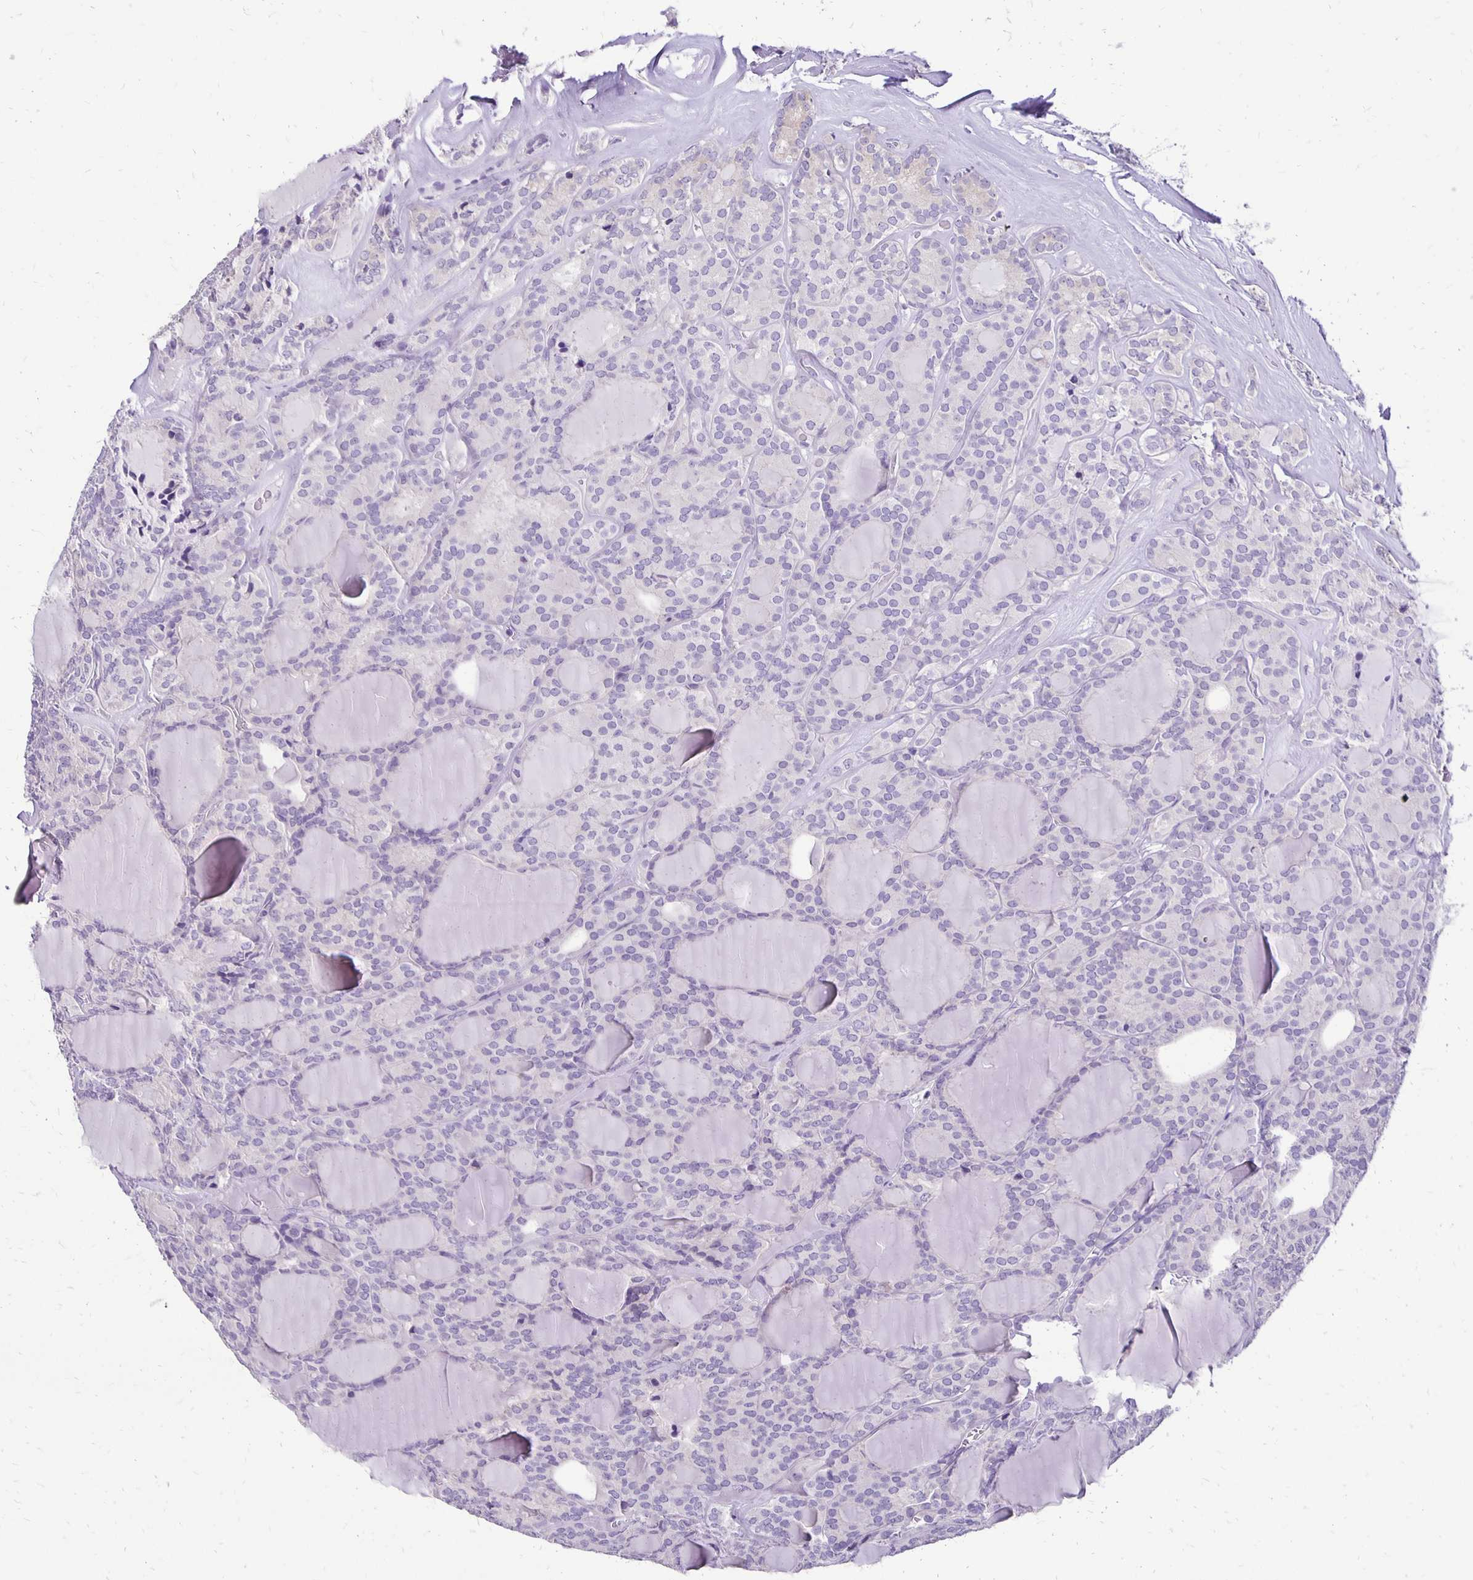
{"staining": {"intensity": "negative", "quantity": "none", "location": "none"}, "tissue": "thyroid cancer", "cell_type": "Tumor cells", "image_type": "cancer", "snomed": [{"axis": "morphology", "description": "Follicular adenoma carcinoma, NOS"}, {"axis": "topography", "description": "Thyroid gland"}], "caption": "An immunohistochemistry histopathology image of thyroid cancer is shown. There is no staining in tumor cells of thyroid cancer. Brightfield microscopy of immunohistochemistry stained with DAB (brown) and hematoxylin (blue), captured at high magnification.", "gene": "ANKRD45", "patient": {"sex": "male", "age": 74}}